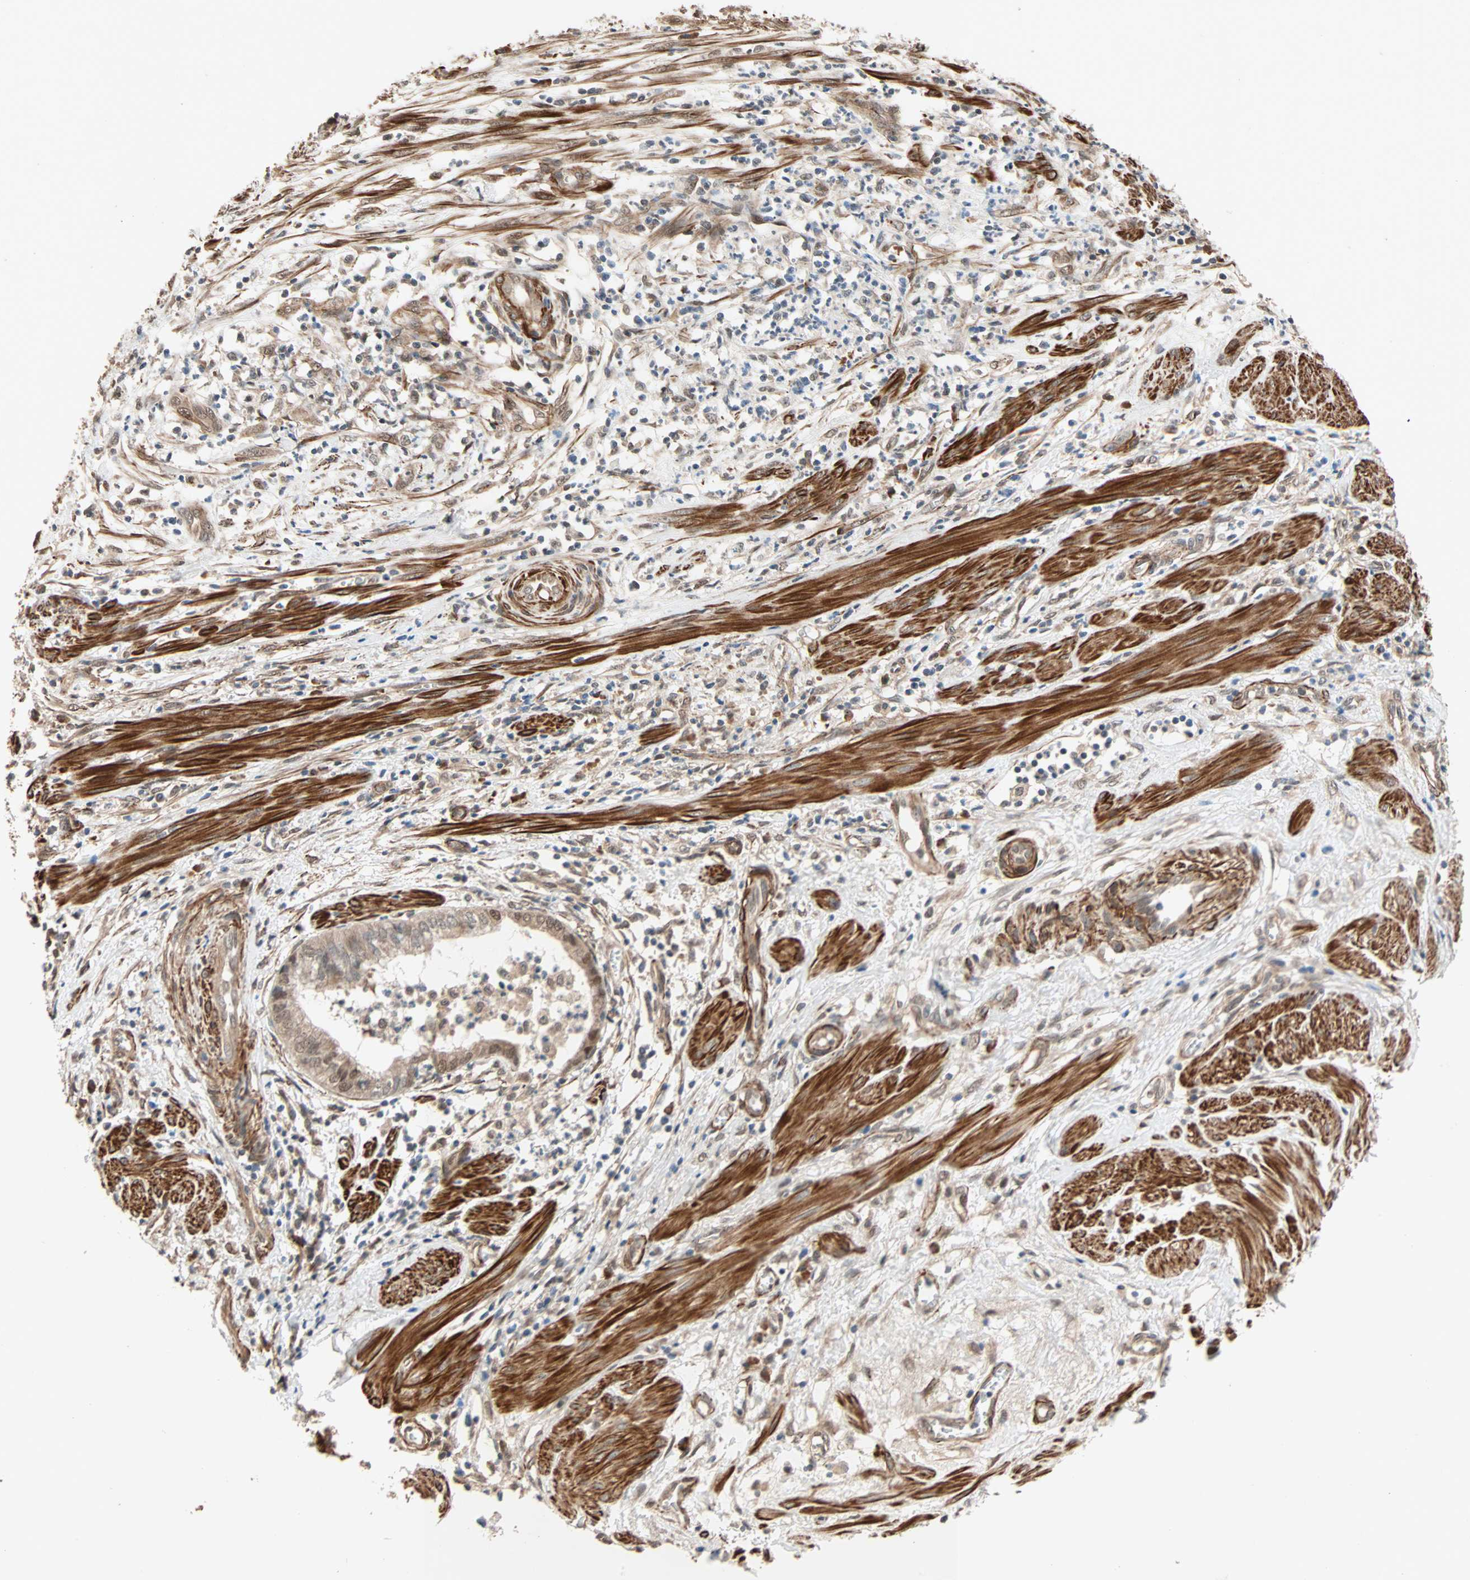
{"staining": {"intensity": "moderate", "quantity": "25%-75%", "location": "cytoplasmic/membranous,nuclear"}, "tissue": "endometrial cancer", "cell_type": "Tumor cells", "image_type": "cancer", "snomed": [{"axis": "morphology", "description": "Necrosis, NOS"}, {"axis": "morphology", "description": "Adenocarcinoma, NOS"}, {"axis": "topography", "description": "Endometrium"}], "caption": "Immunohistochemistry (IHC) of human adenocarcinoma (endometrial) reveals medium levels of moderate cytoplasmic/membranous and nuclear positivity in about 25%-75% of tumor cells.", "gene": "QSER1", "patient": {"sex": "female", "age": 79}}